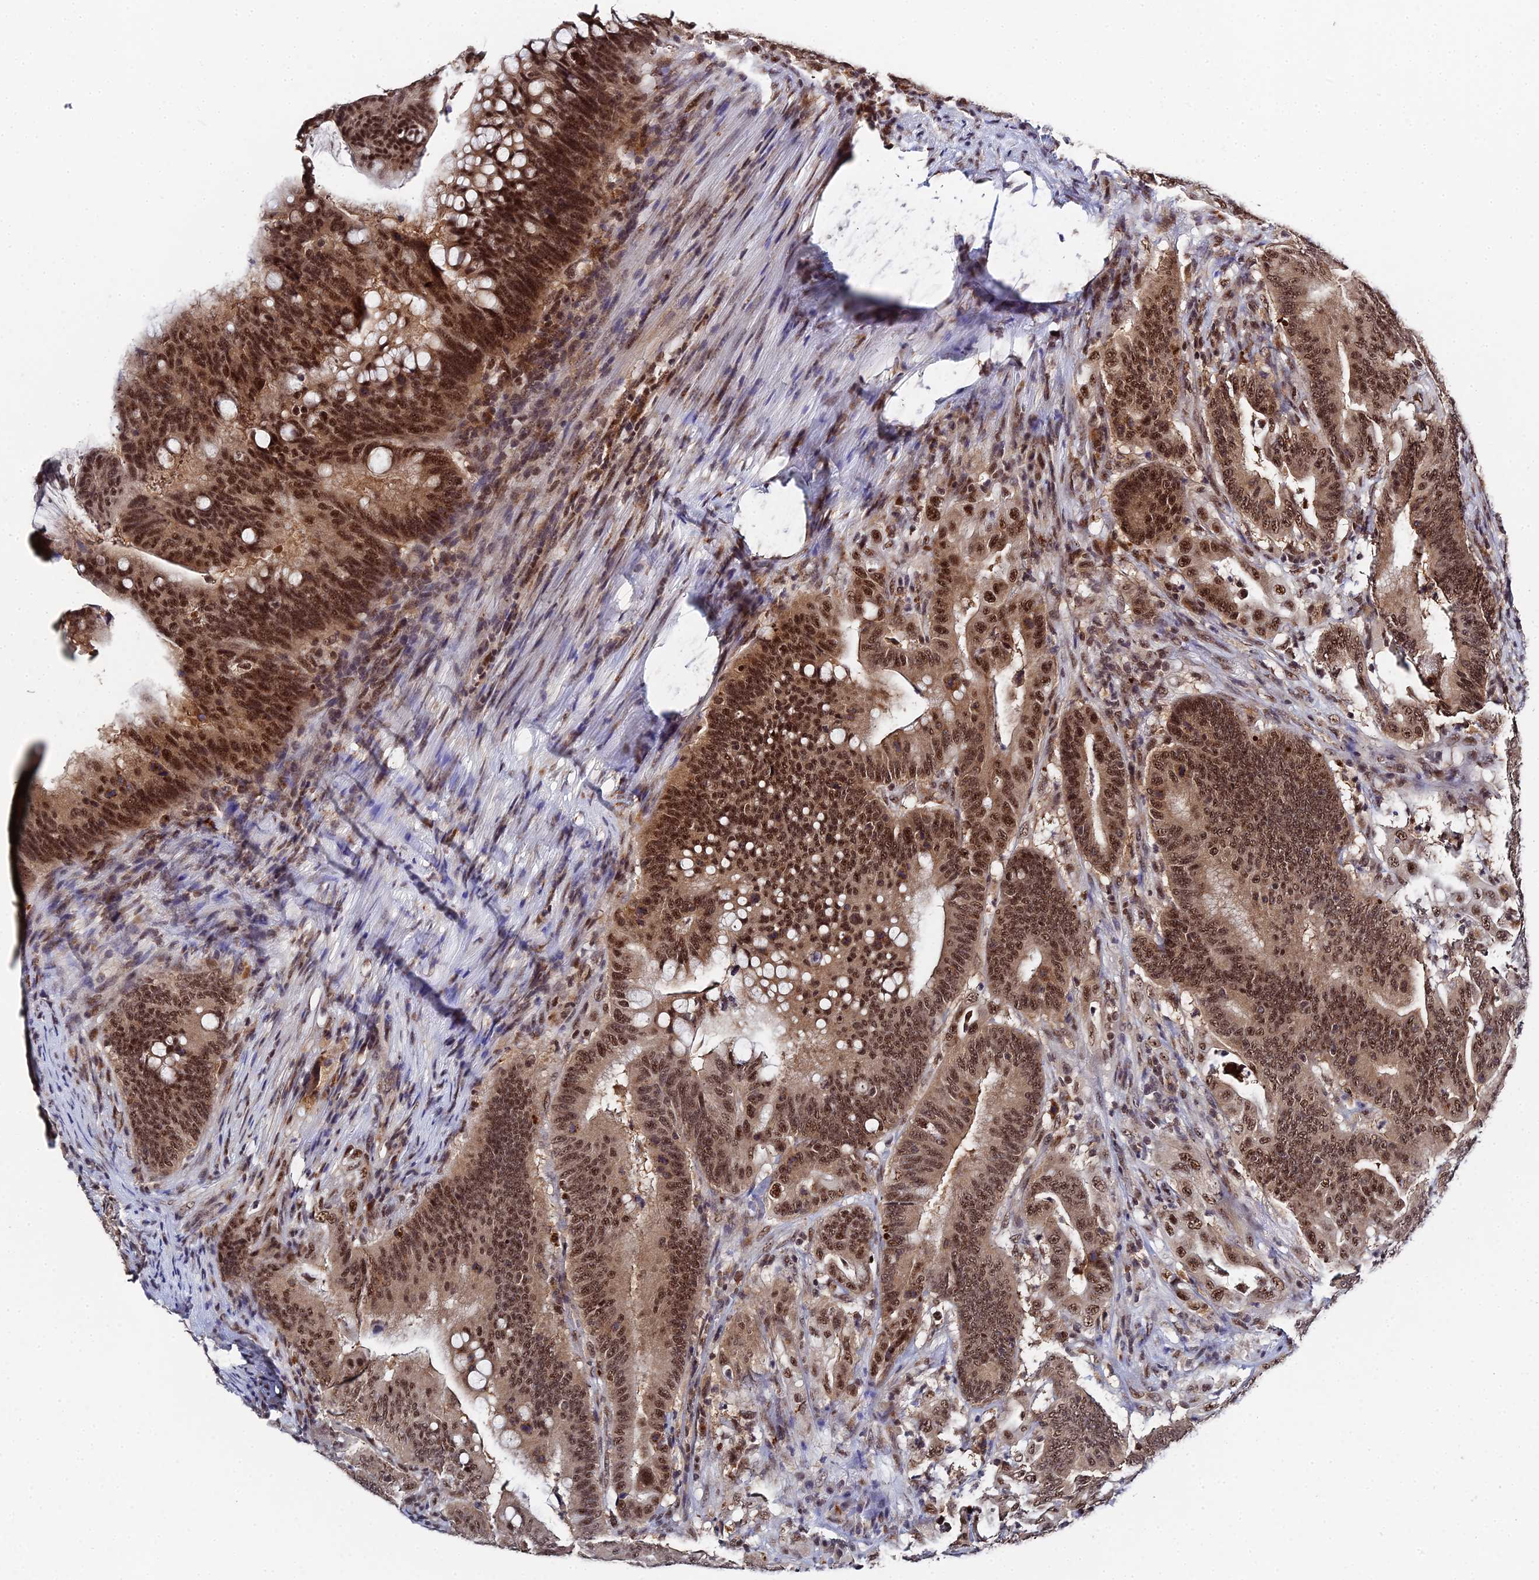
{"staining": {"intensity": "strong", "quantity": ">75%", "location": "nuclear"}, "tissue": "colorectal cancer", "cell_type": "Tumor cells", "image_type": "cancer", "snomed": [{"axis": "morphology", "description": "Adenocarcinoma, NOS"}, {"axis": "topography", "description": "Colon"}], "caption": "The image displays immunohistochemical staining of colorectal cancer. There is strong nuclear staining is appreciated in about >75% of tumor cells.", "gene": "MAGOHB", "patient": {"sex": "female", "age": 66}}